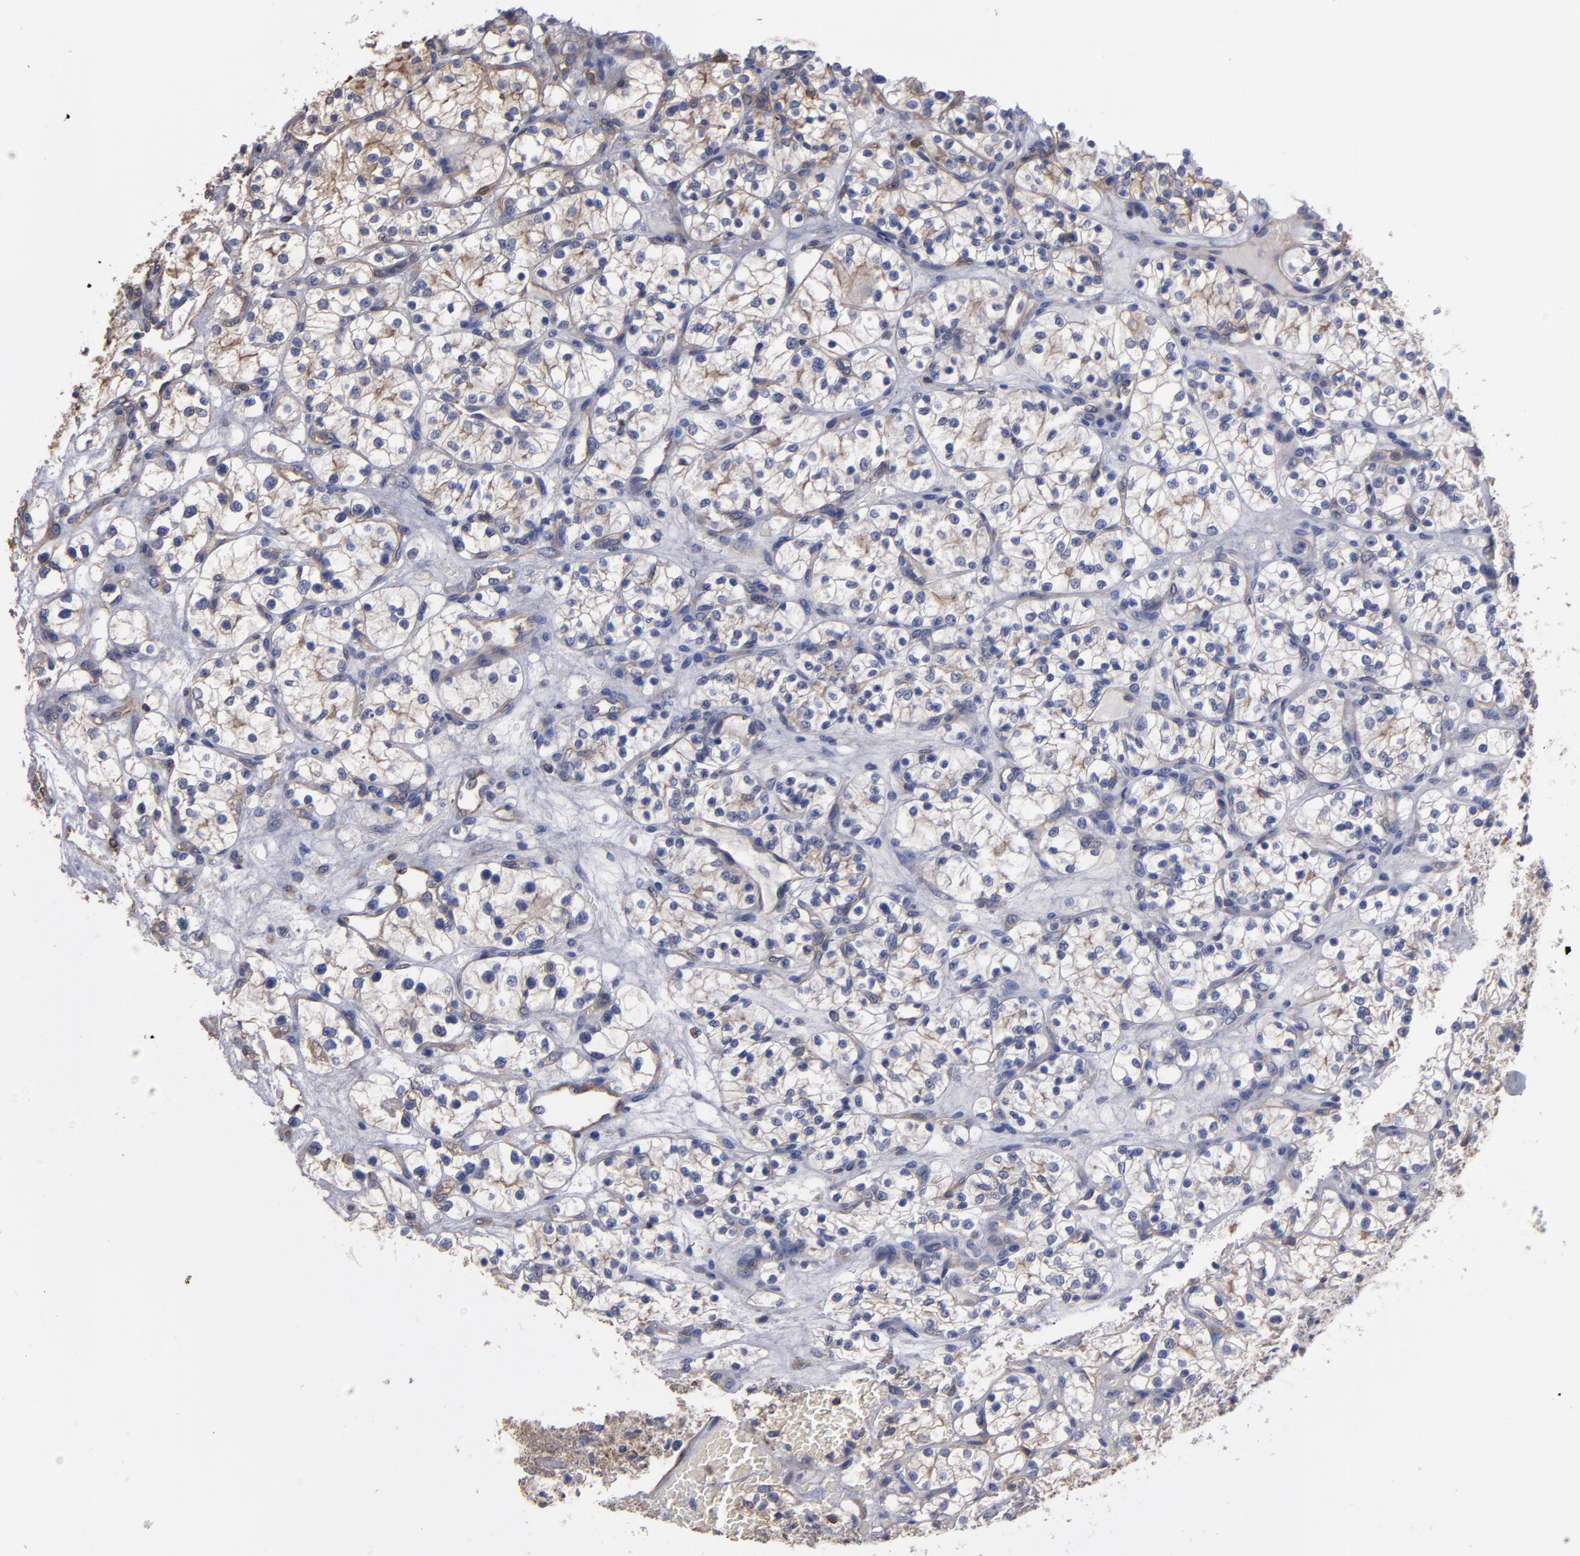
{"staining": {"intensity": "weak", "quantity": "25%-75%", "location": "cytoplasmic/membranous"}, "tissue": "renal cancer", "cell_type": "Tumor cells", "image_type": "cancer", "snomed": [{"axis": "morphology", "description": "Adenocarcinoma, NOS"}, {"axis": "topography", "description": "Kidney"}], "caption": "A brown stain shows weak cytoplasmic/membranous staining of a protein in human renal cancer tumor cells.", "gene": "ESYT2", "patient": {"sex": "female", "age": 60}}